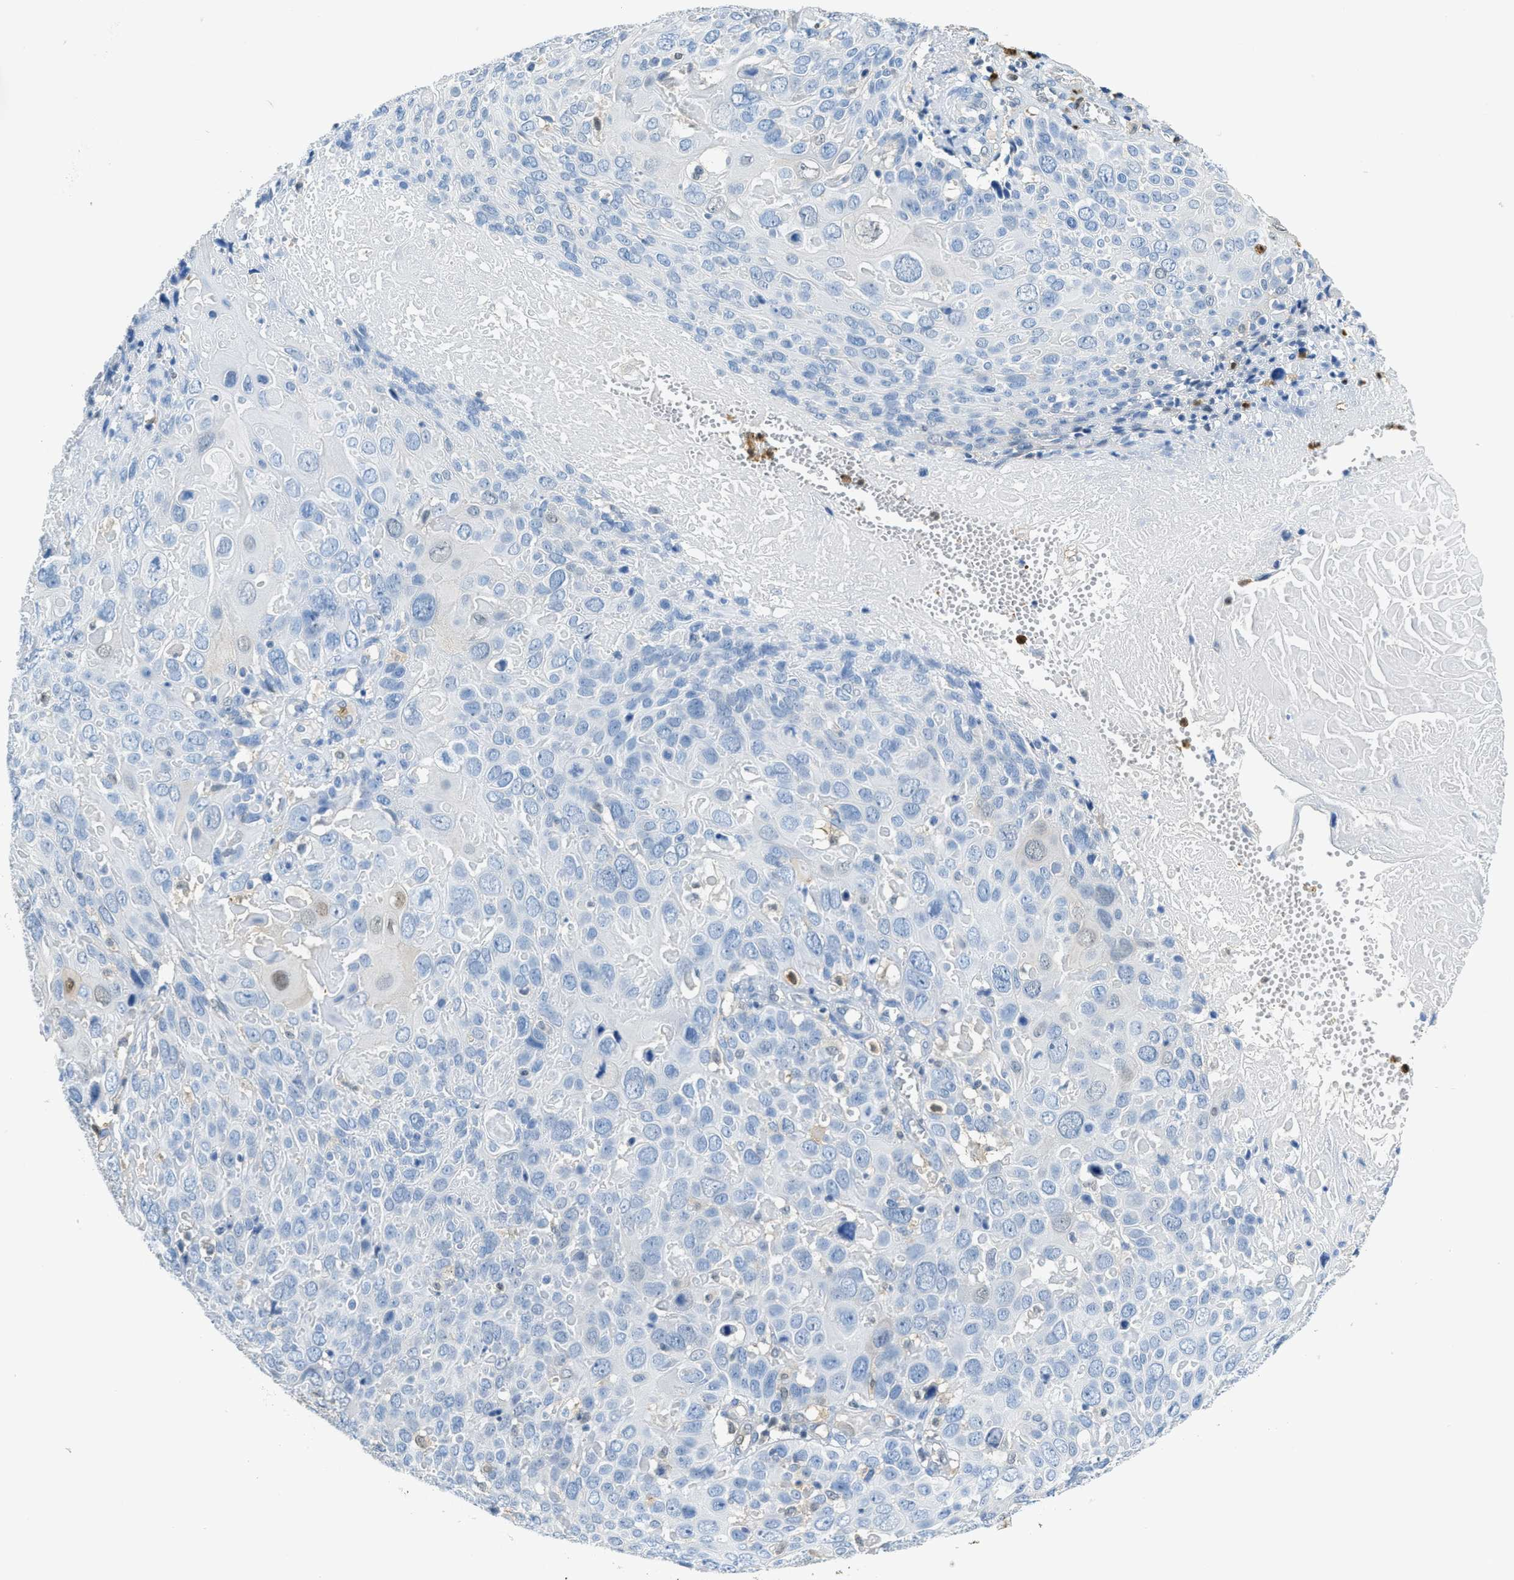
{"staining": {"intensity": "negative", "quantity": "none", "location": "none"}, "tissue": "cervical cancer", "cell_type": "Tumor cells", "image_type": "cancer", "snomed": [{"axis": "morphology", "description": "Squamous cell carcinoma, NOS"}, {"axis": "topography", "description": "Cervix"}], "caption": "DAB immunohistochemical staining of human cervical squamous cell carcinoma demonstrates no significant staining in tumor cells. Nuclei are stained in blue.", "gene": "SERPINB1", "patient": {"sex": "female", "age": 74}}